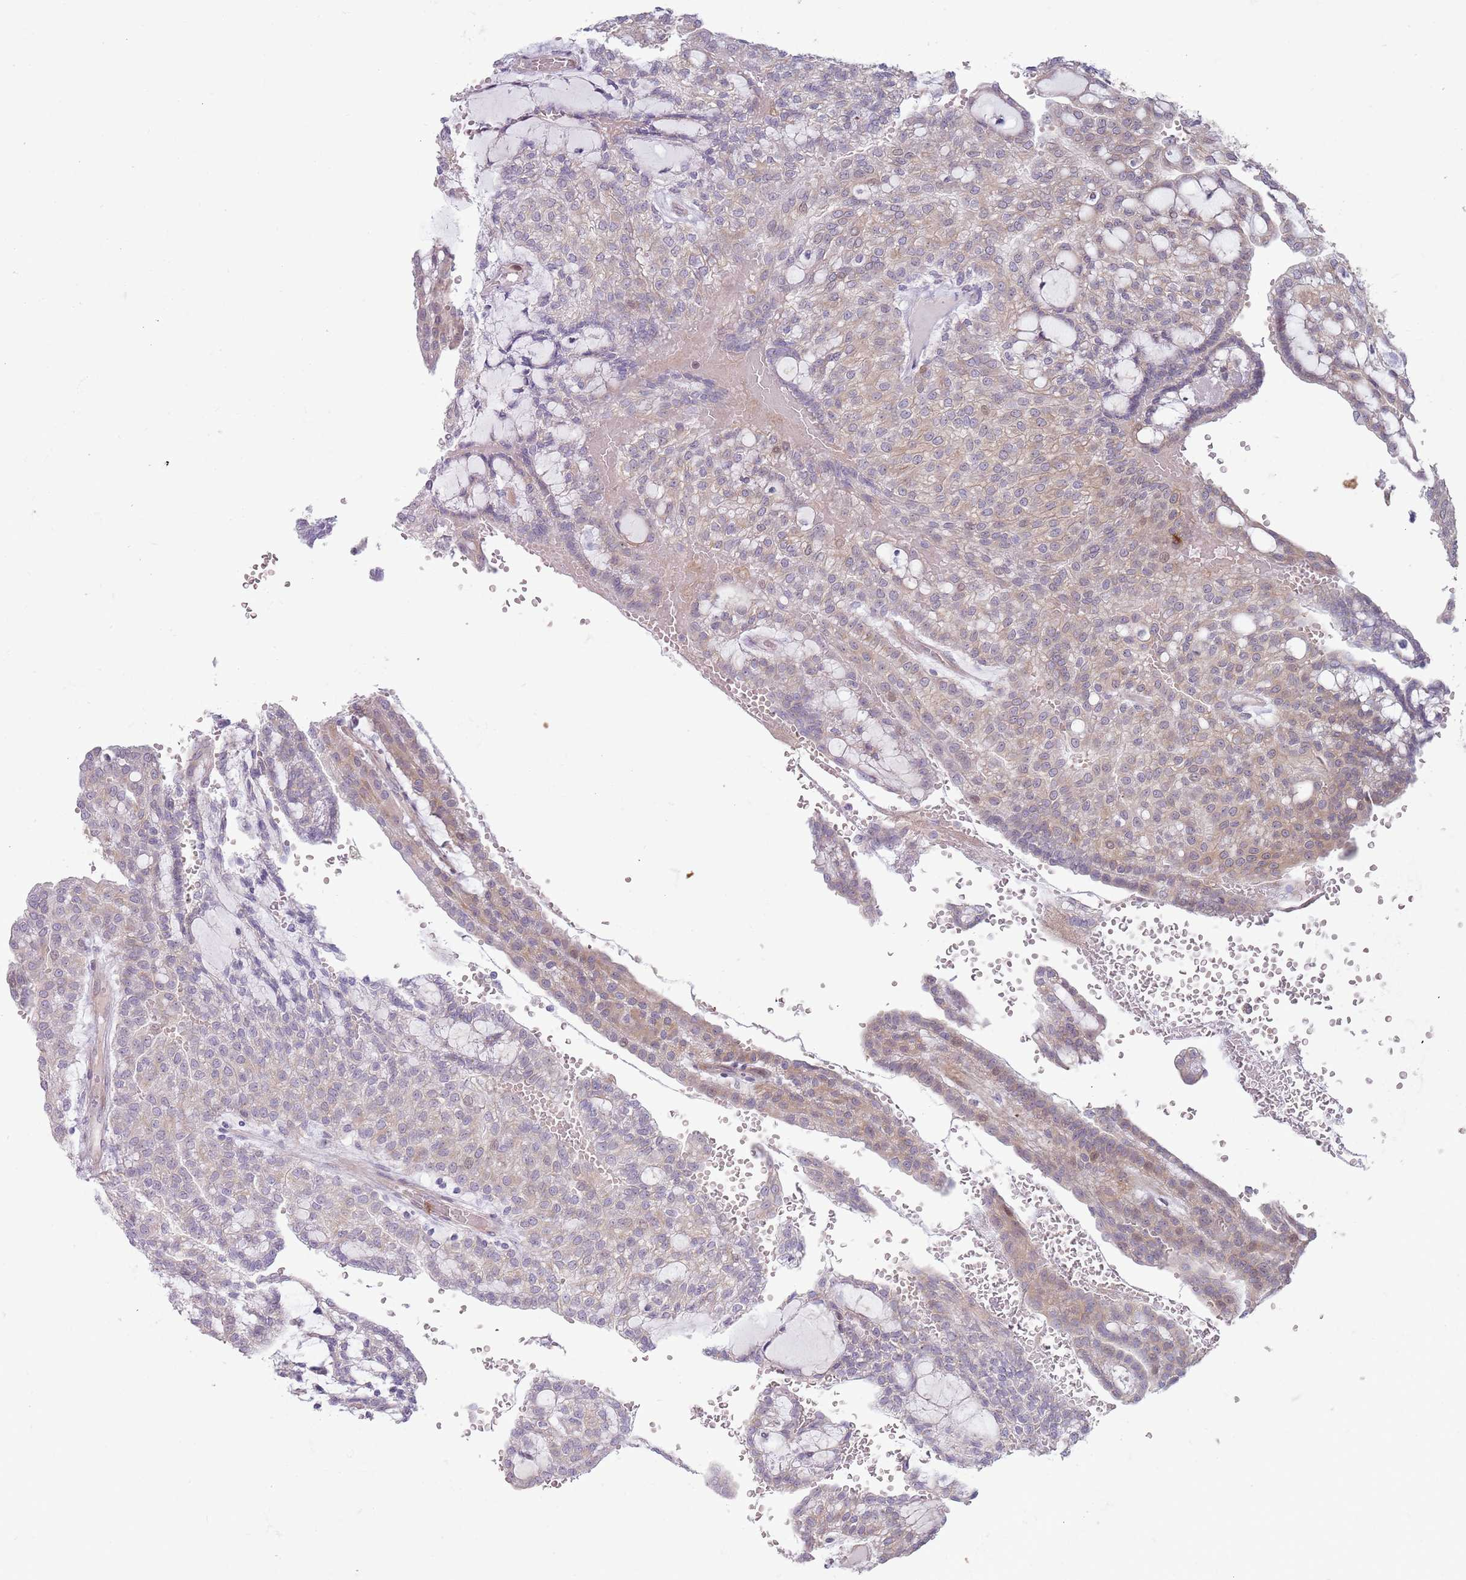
{"staining": {"intensity": "negative", "quantity": "none", "location": "none"}, "tissue": "renal cancer", "cell_type": "Tumor cells", "image_type": "cancer", "snomed": [{"axis": "morphology", "description": "Adenocarcinoma, NOS"}, {"axis": "topography", "description": "Kidney"}], "caption": "The immunohistochemistry (IHC) image has no significant staining in tumor cells of renal cancer (adenocarcinoma) tissue. The staining was performed using DAB (3,3'-diaminobenzidine) to visualize the protein expression in brown, while the nuclei were stained in blue with hematoxylin (Magnification: 20x).", "gene": "CCDC150", "patient": {"sex": "male", "age": 63}}